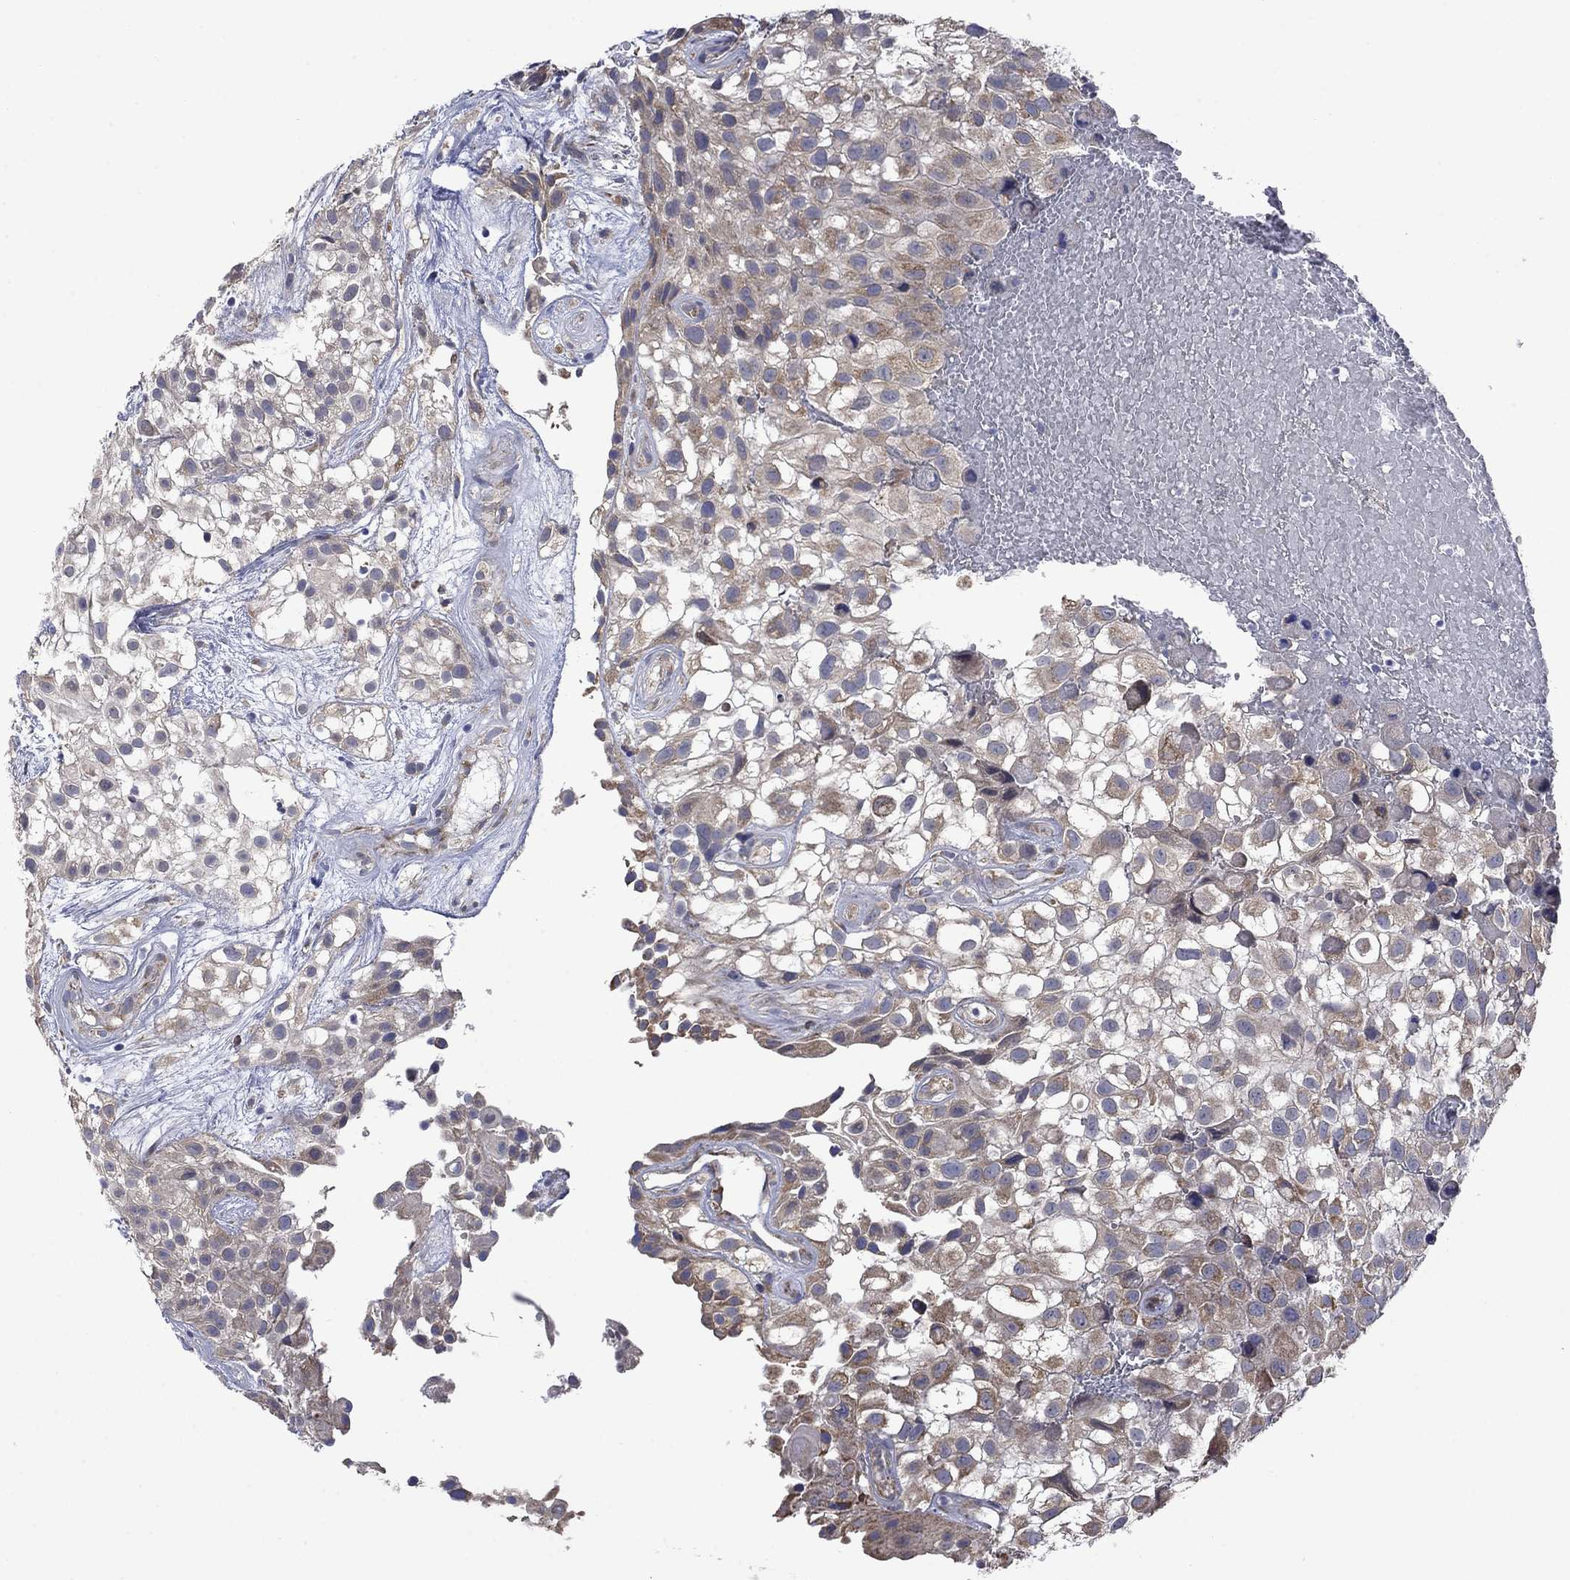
{"staining": {"intensity": "moderate", "quantity": "<25%", "location": "cytoplasmic/membranous"}, "tissue": "urothelial cancer", "cell_type": "Tumor cells", "image_type": "cancer", "snomed": [{"axis": "morphology", "description": "Urothelial carcinoma, High grade"}, {"axis": "topography", "description": "Urinary bladder"}], "caption": "An image of human urothelial carcinoma (high-grade) stained for a protein reveals moderate cytoplasmic/membranous brown staining in tumor cells.", "gene": "FURIN", "patient": {"sex": "male", "age": 56}}